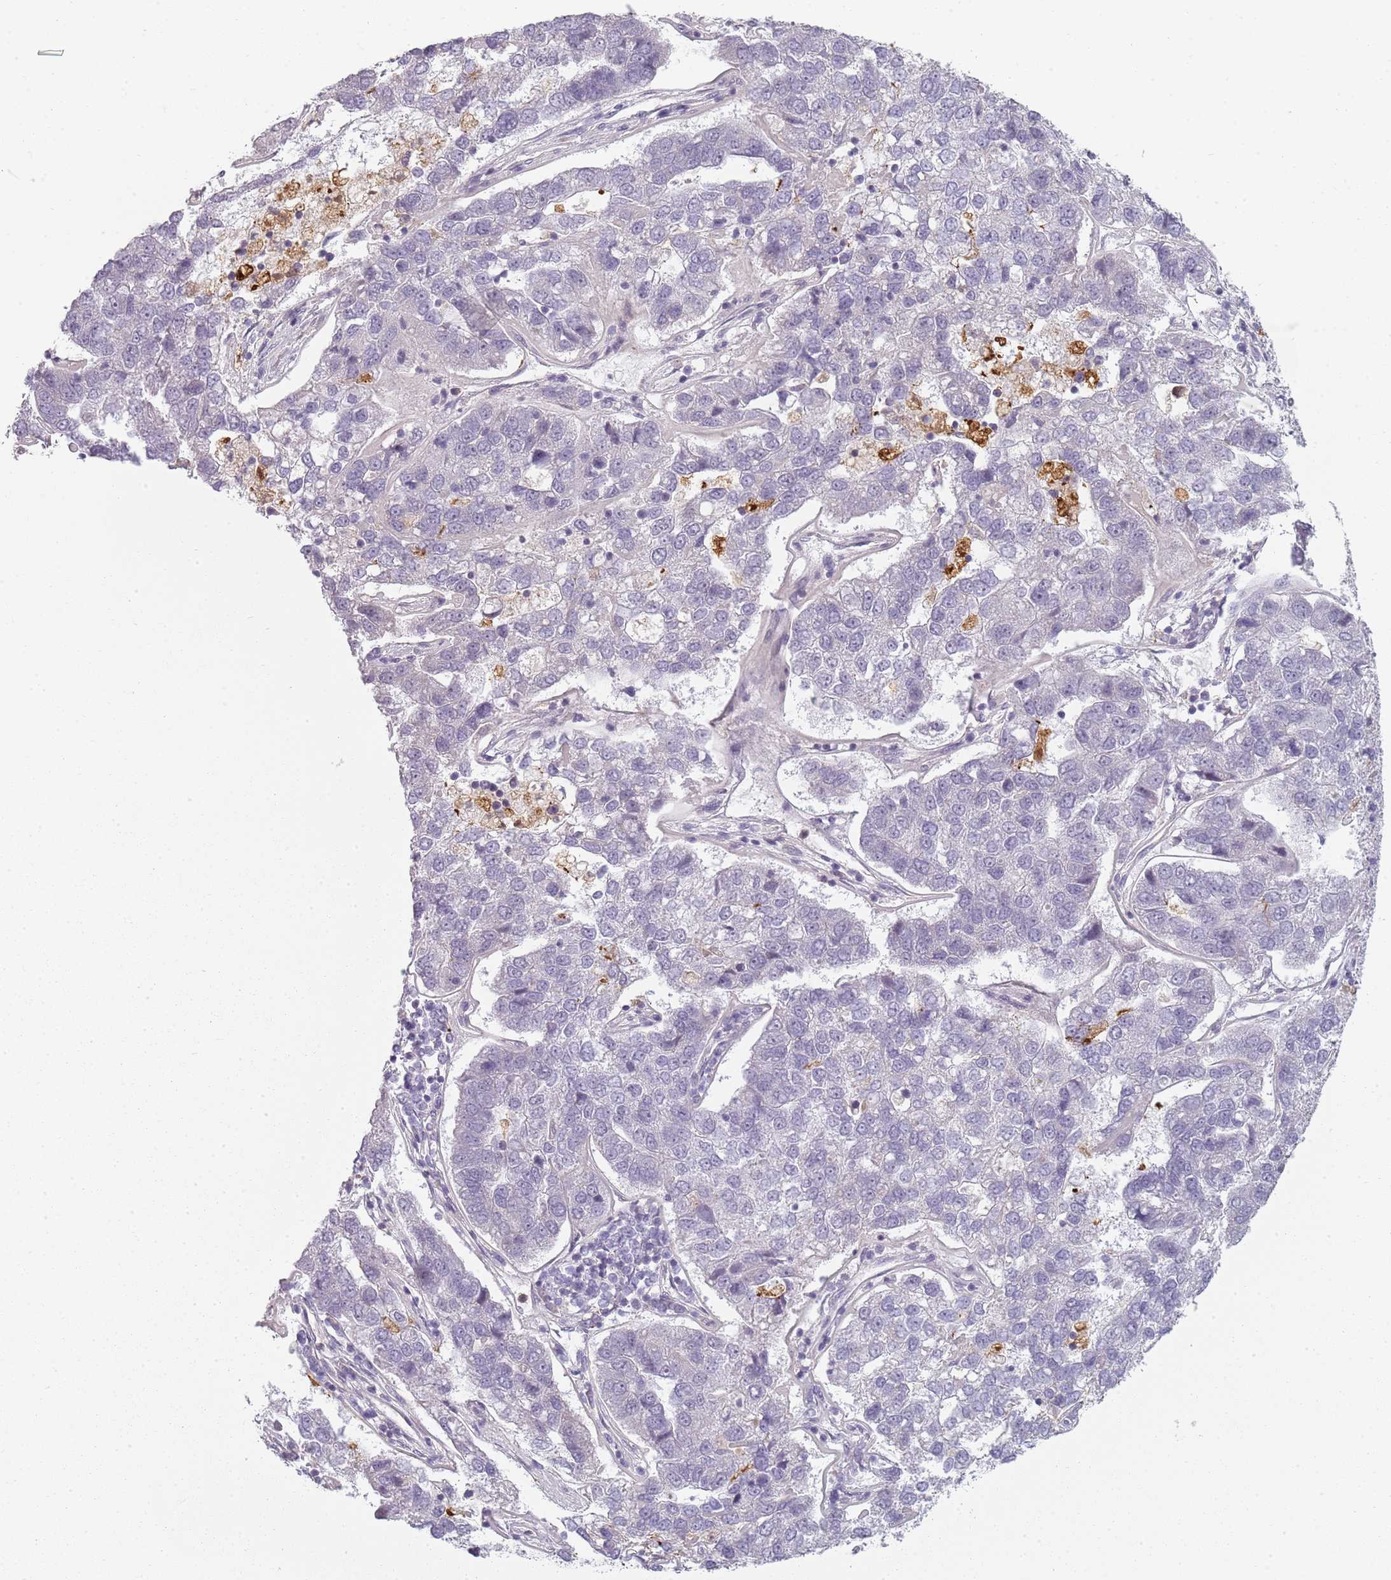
{"staining": {"intensity": "negative", "quantity": "none", "location": "none"}, "tissue": "pancreatic cancer", "cell_type": "Tumor cells", "image_type": "cancer", "snomed": [{"axis": "morphology", "description": "Adenocarcinoma, NOS"}, {"axis": "topography", "description": "Pancreas"}], "caption": "High magnification brightfield microscopy of adenocarcinoma (pancreatic) stained with DAB (brown) and counterstained with hematoxylin (blue): tumor cells show no significant positivity.", "gene": "CC2D2B", "patient": {"sex": "female", "age": 61}}